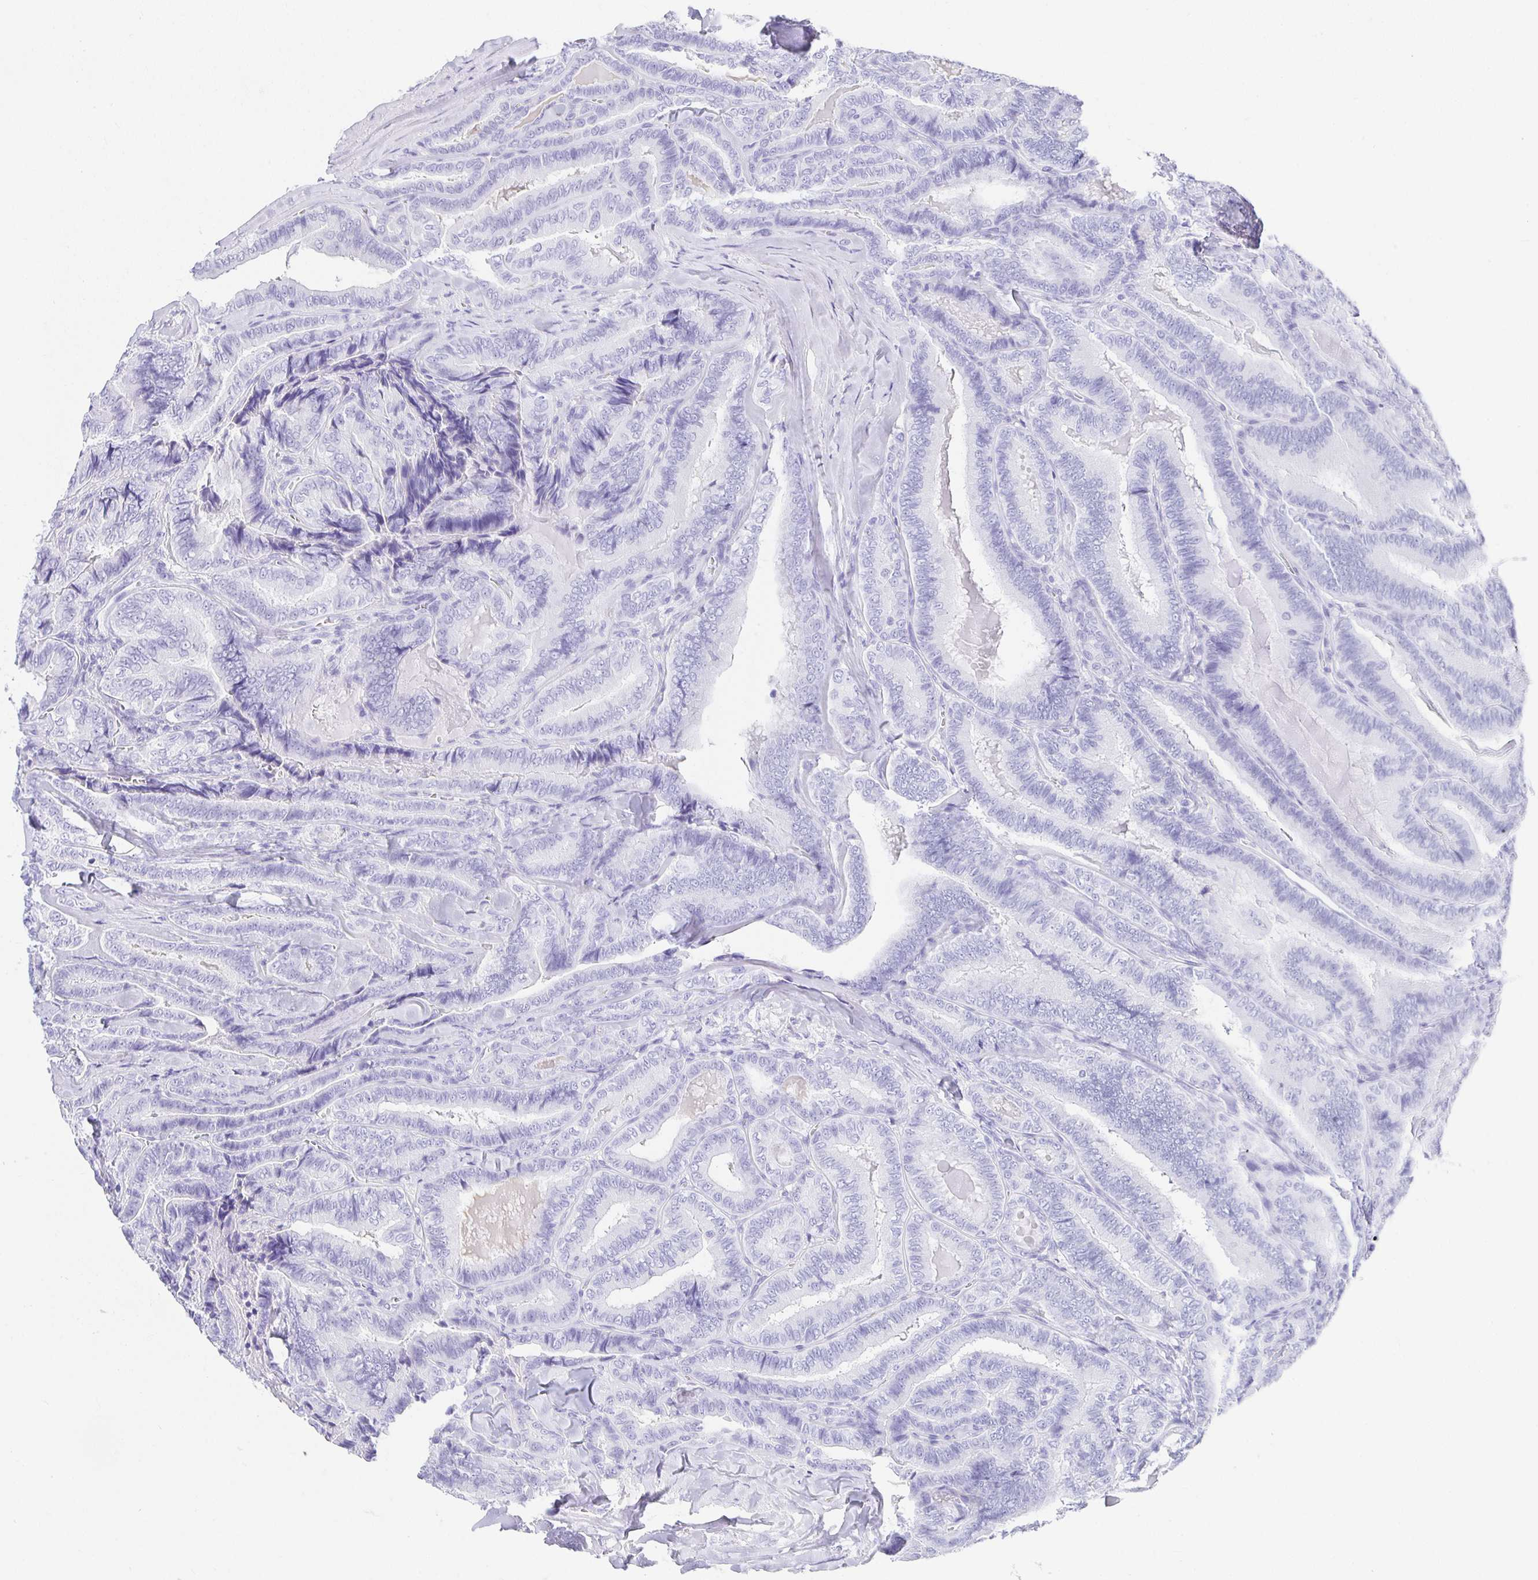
{"staining": {"intensity": "negative", "quantity": "none", "location": "none"}, "tissue": "thyroid cancer", "cell_type": "Tumor cells", "image_type": "cancer", "snomed": [{"axis": "morphology", "description": "Papillary adenocarcinoma, NOS"}, {"axis": "topography", "description": "Thyroid gland"}], "caption": "The IHC photomicrograph has no significant positivity in tumor cells of thyroid cancer tissue.", "gene": "CHAT", "patient": {"sex": "male", "age": 61}}